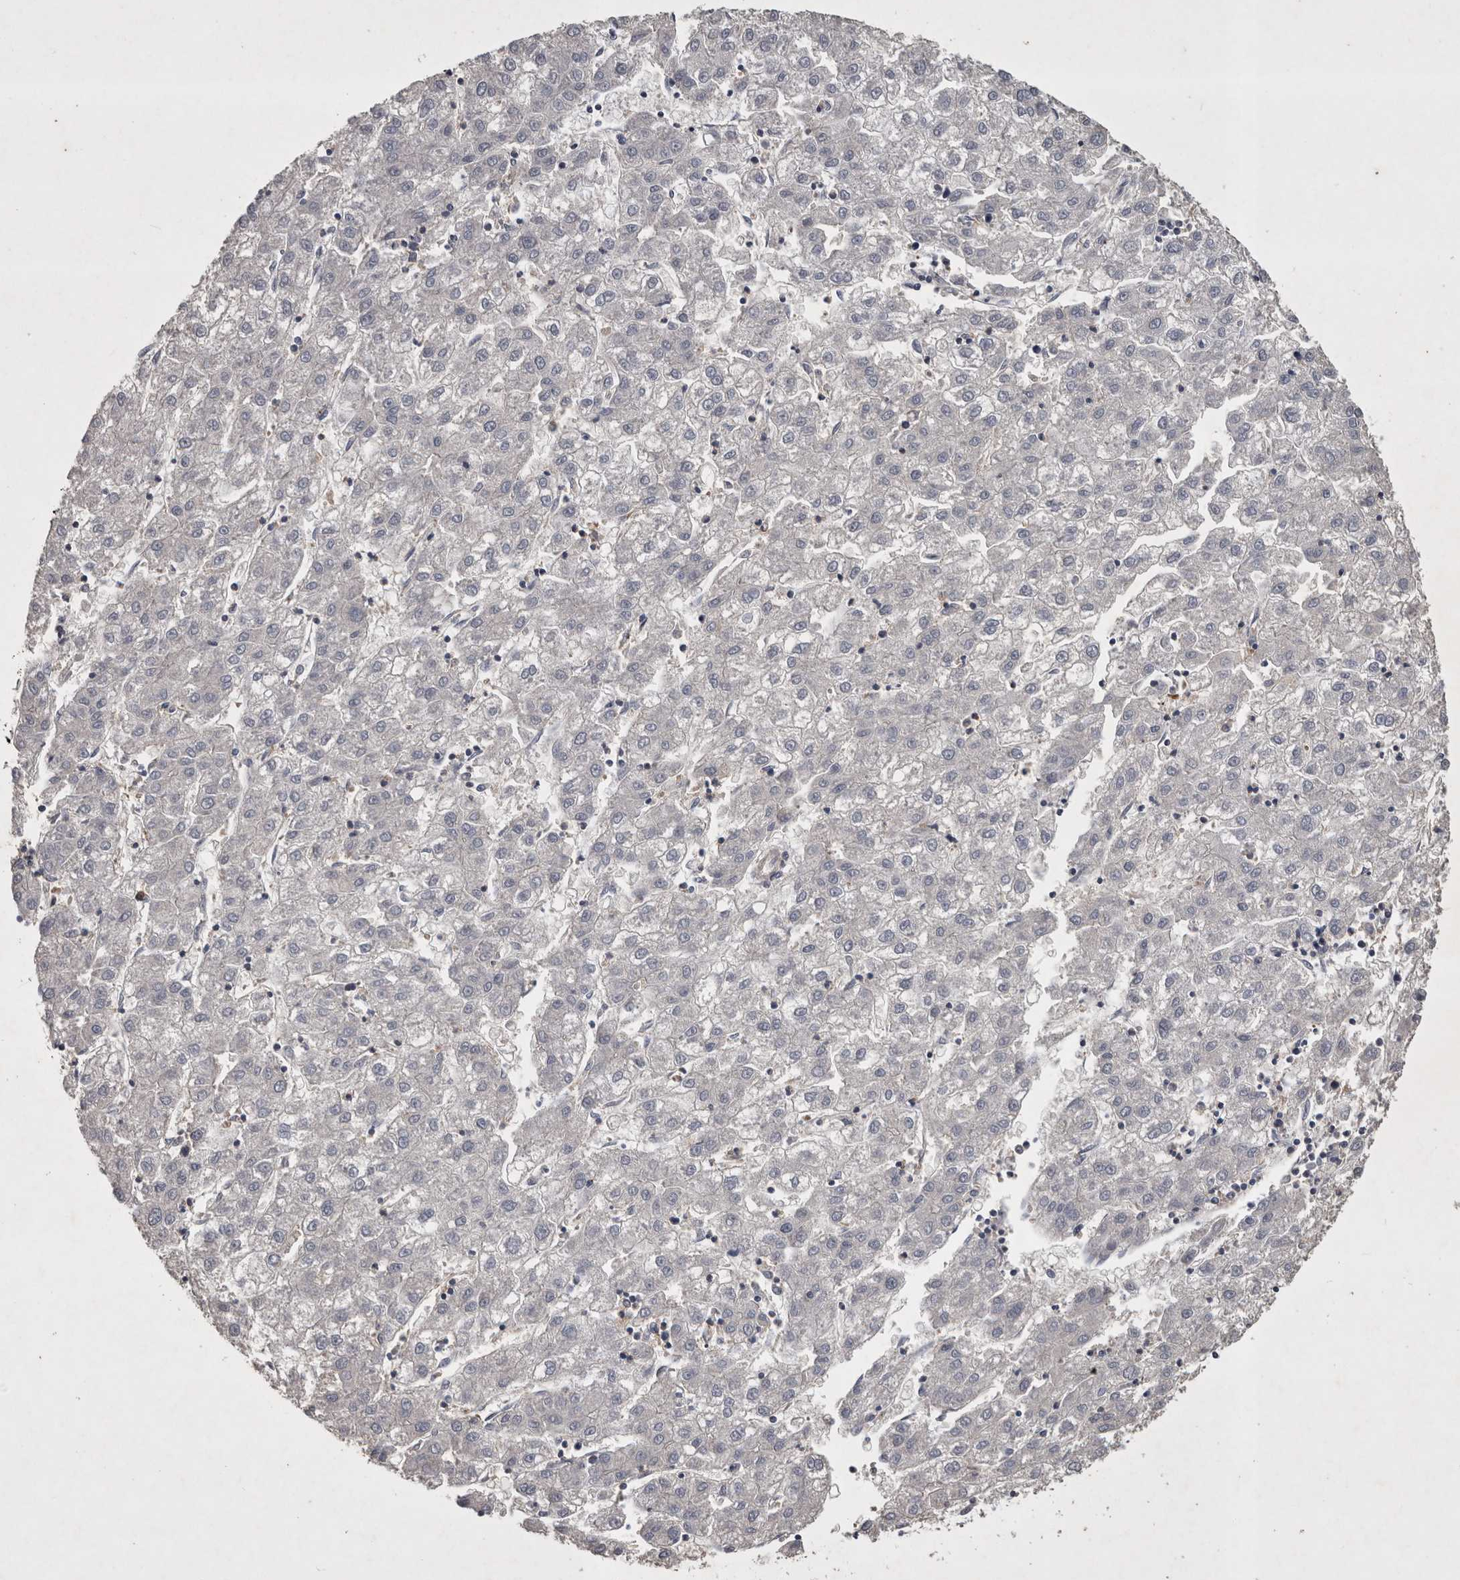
{"staining": {"intensity": "negative", "quantity": "none", "location": "none"}, "tissue": "liver cancer", "cell_type": "Tumor cells", "image_type": "cancer", "snomed": [{"axis": "morphology", "description": "Carcinoma, Hepatocellular, NOS"}, {"axis": "topography", "description": "Liver"}], "caption": "High power microscopy micrograph of an IHC histopathology image of liver cancer (hepatocellular carcinoma), revealing no significant positivity in tumor cells. (Stains: DAB immunohistochemistry (IHC) with hematoxylin counter stain, Microscopy: brightfield microscopy at high magnification).", "gene": "SPATA48", "patient": {"sex": "male", "age": 72}}